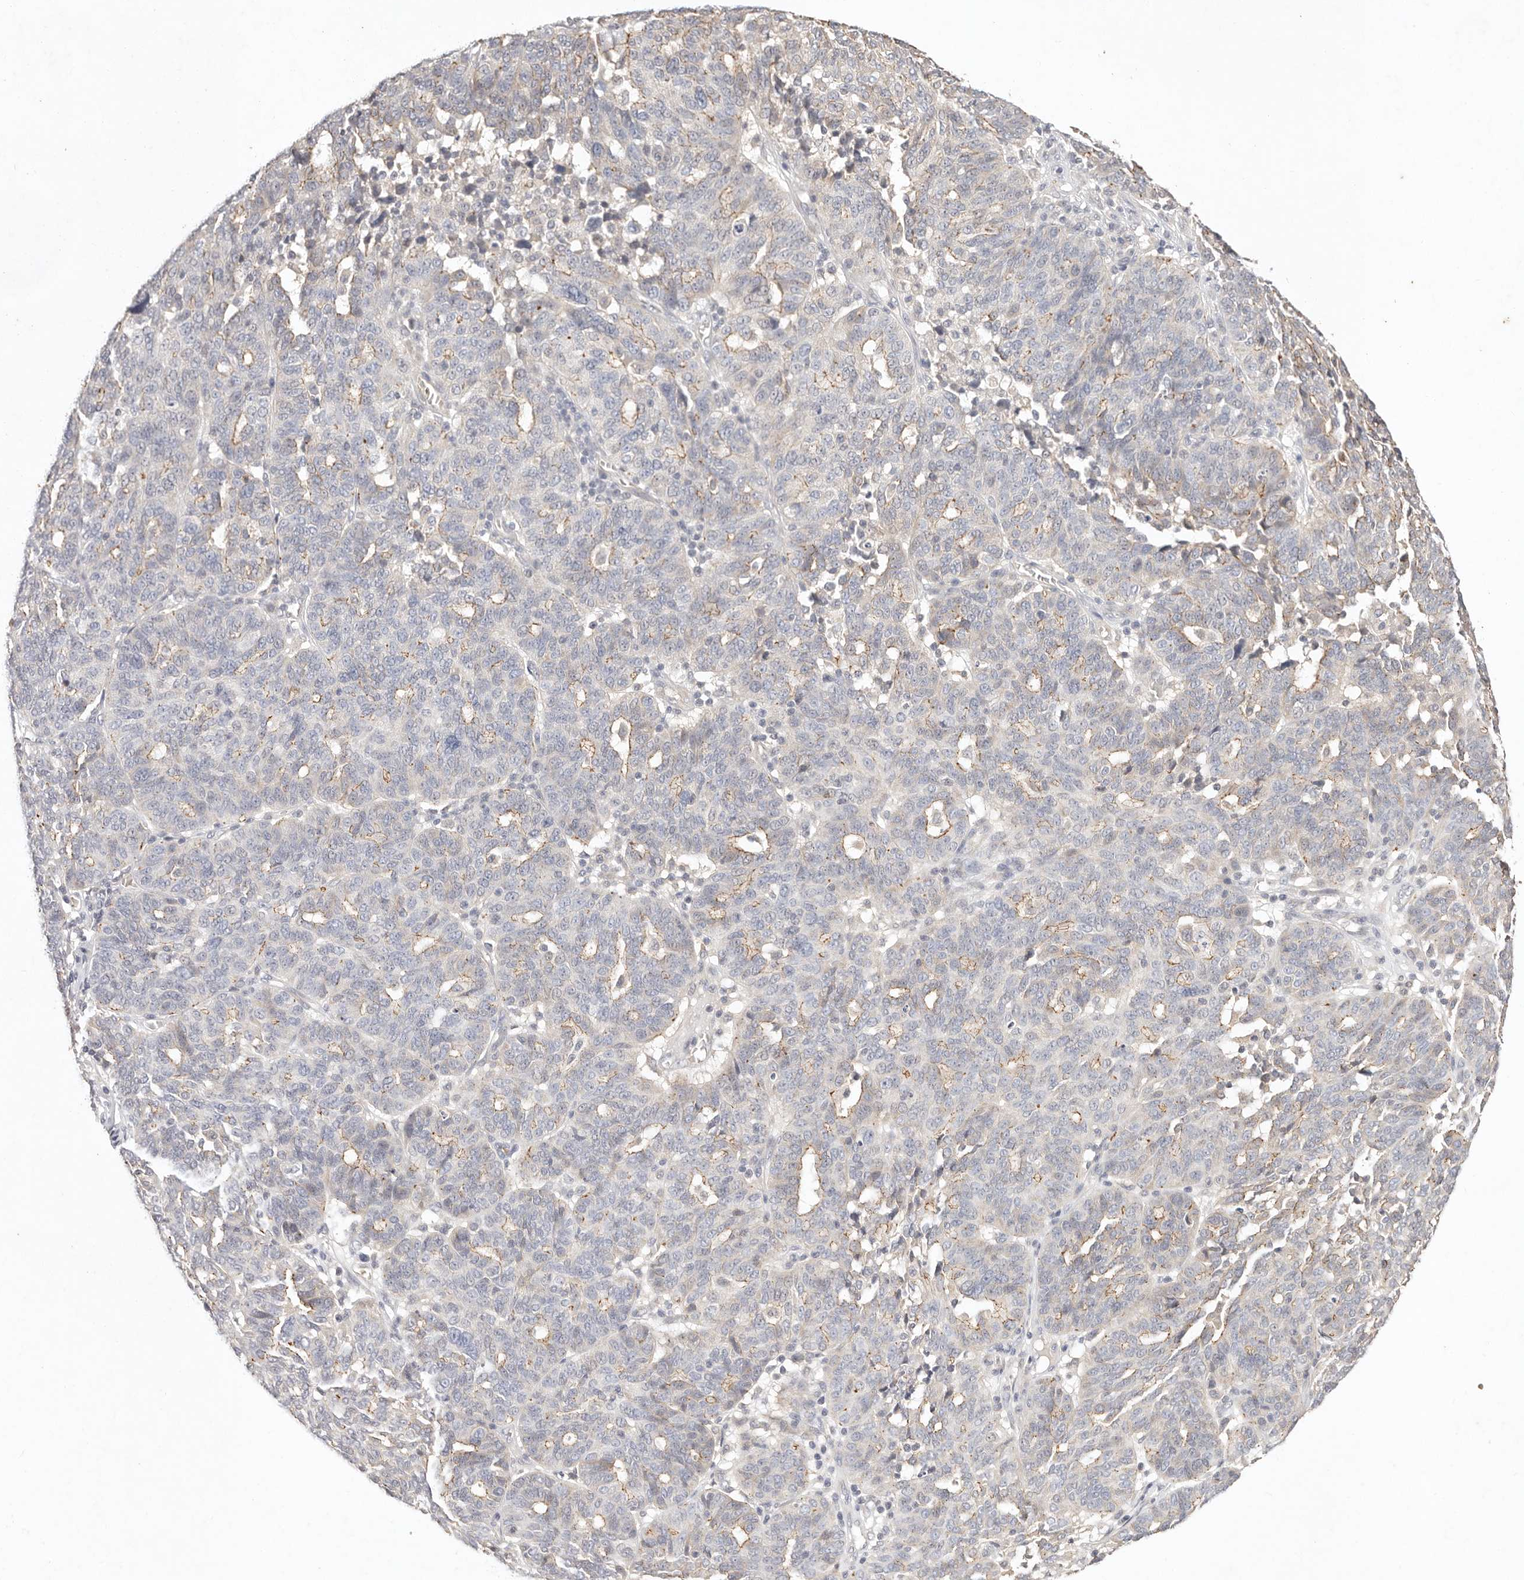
{"staining": {"intensity": "weak", "quantity": "<25%", "location": "cytoplasmic/membranous"}, "tissue": "ovarian cancer", "cell_type": "Tumor cells", "image_type": "cancer", "snomed": [{"axis": "morphology", "description": "Cystadenocarcinoma, serous, NOS"}, {"axis": "topography", "description": "Ovary"}], "caption": "Tumor cells show no significant staining in ovarian serous cystadenocarcinoma. (DAB IHC, high magnification).", "gene": "CXADR", "patient": {"sex": "female", "age": 59}}